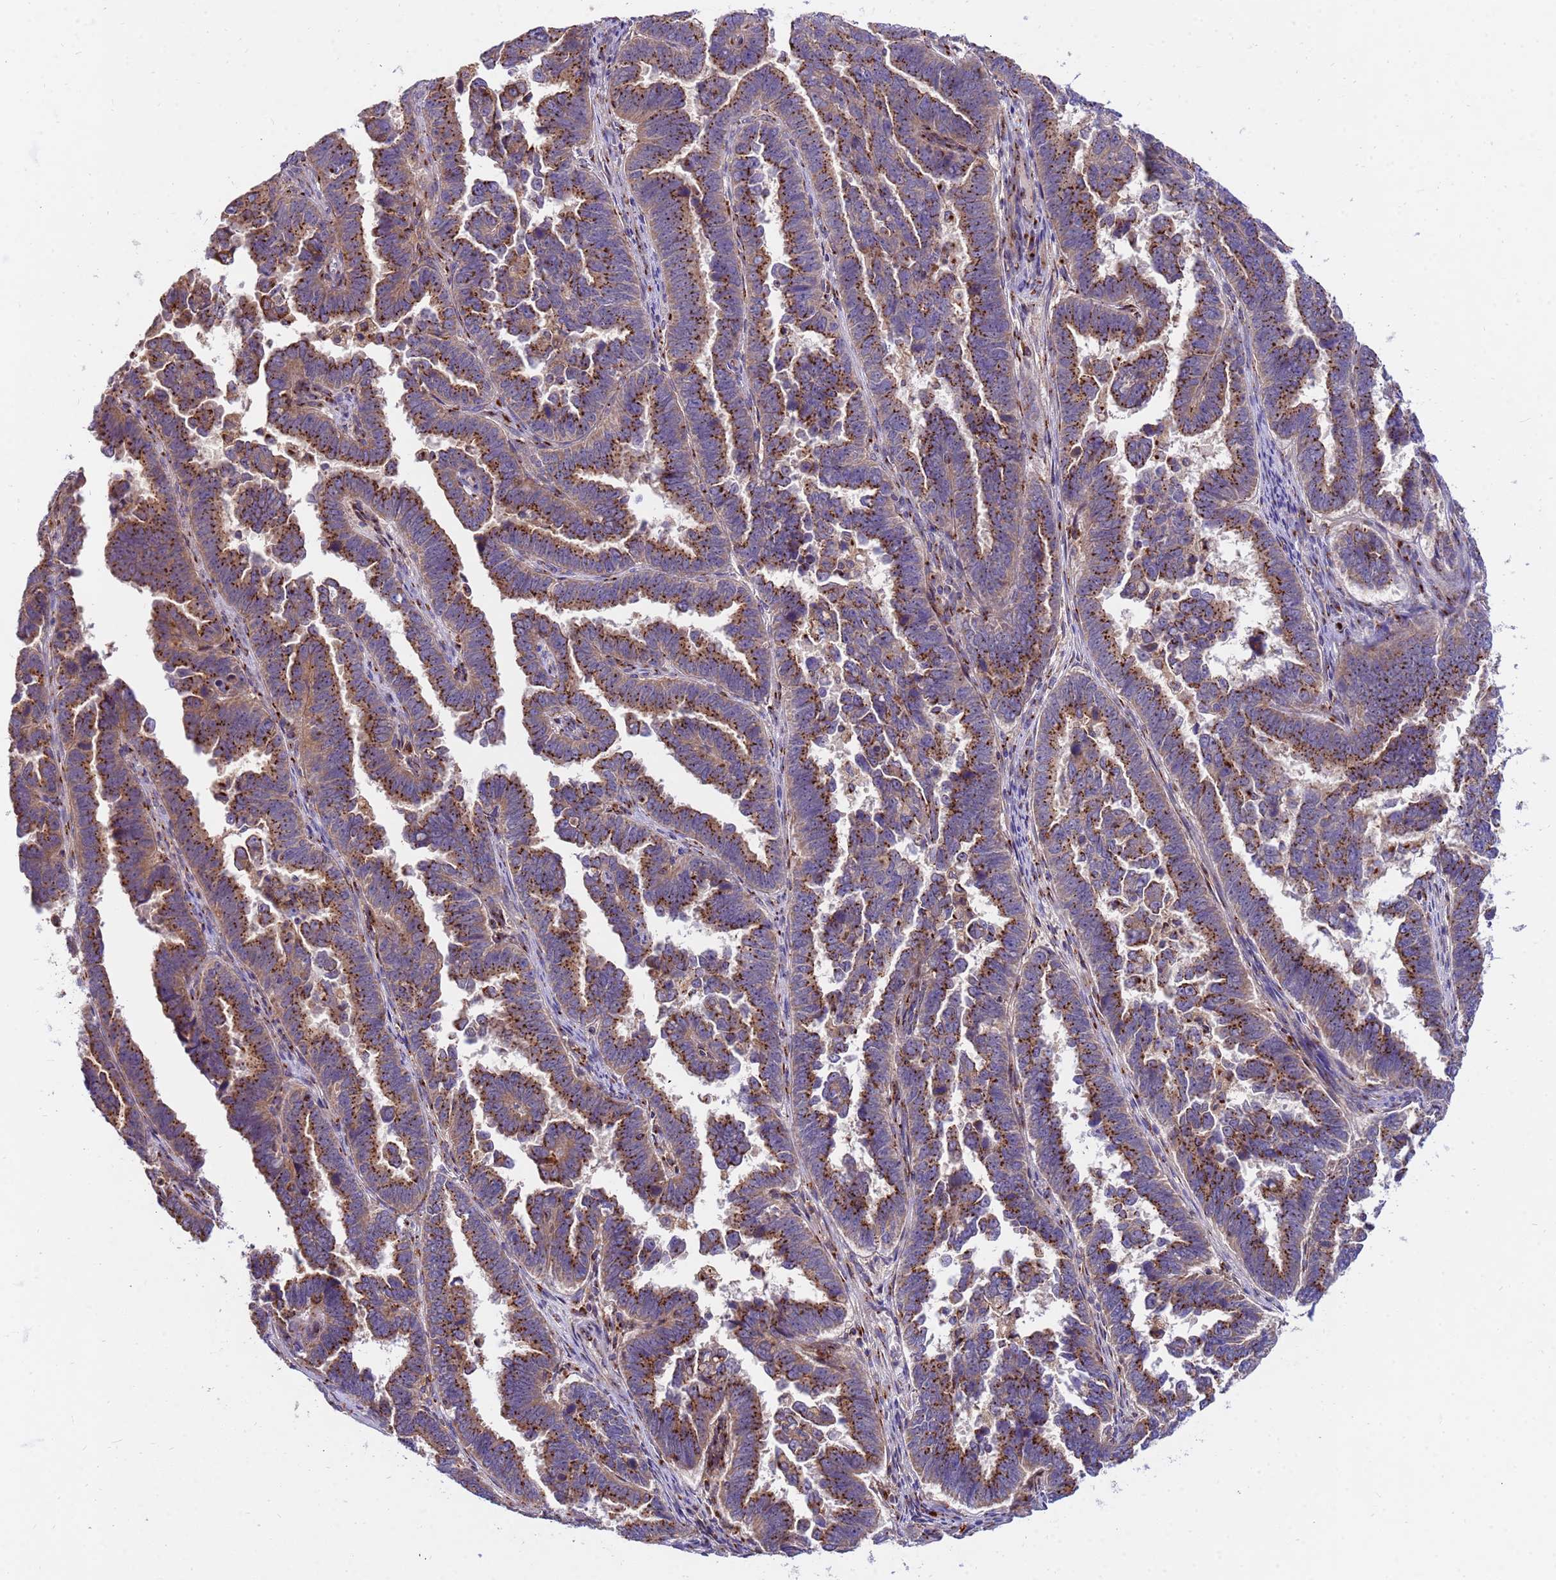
{"staining": {"intensity": "strong", "quantity": ">75%", "location": "cytoplasmic/membranous"}, "tissue": "endometrial cancer", "cell_type": "Tumor cells", "image_type": "cancer", "snomed": [{"axis": "morphology", "description": "Adenocarcinoma, NOS"}, {"axis": "topography", "description": "Endometrium"}], "caption": "Tumor cells show high levels of strong cytoplasmic/membranous positivity in approximately >75% of cells in human endometrial cancer.", "gene": "HPS3", "patient": {"sex": "female", "age": 75}}